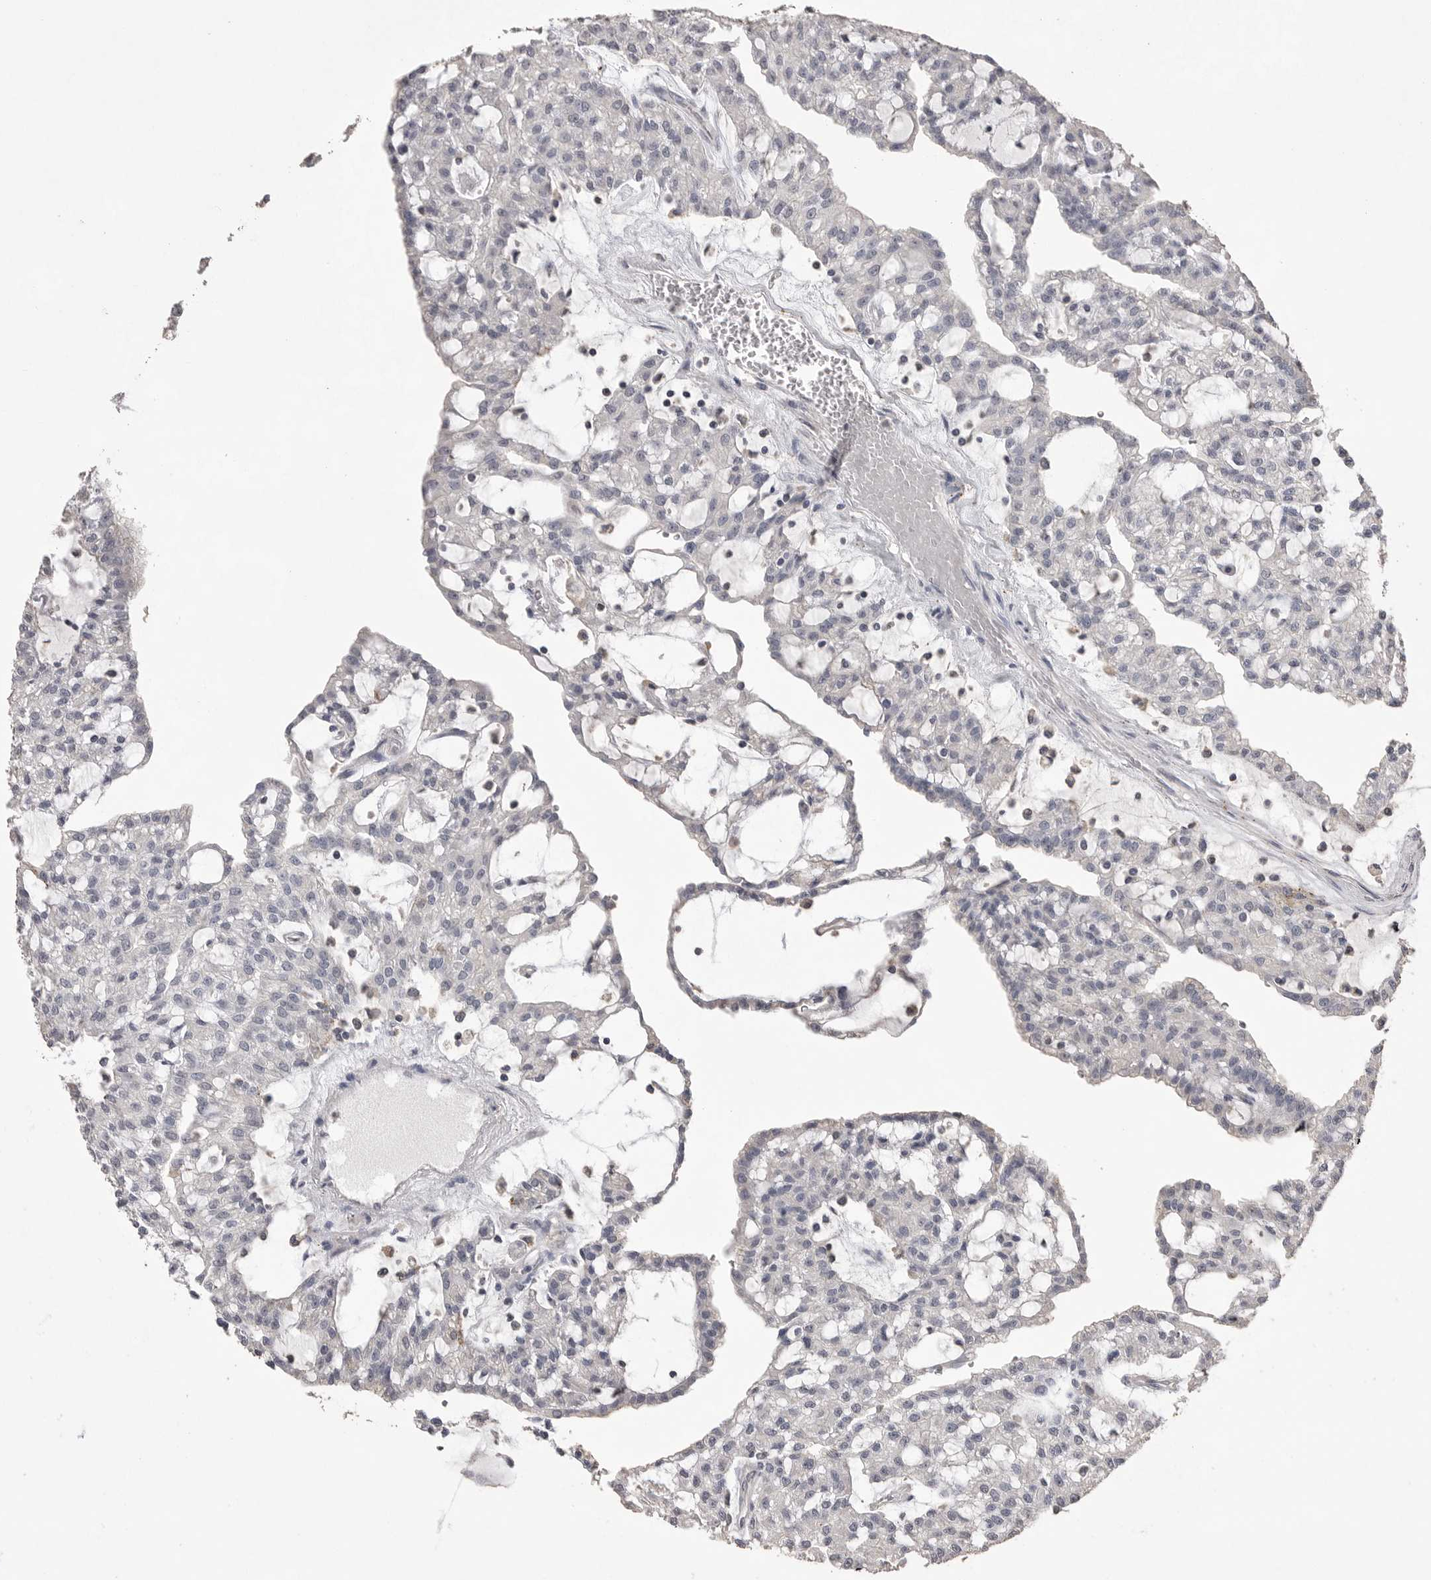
{"staining": {"intensity": "negative", "quantity": "none", "location": "none"}, "tissue": "renal cancer", "cell_type": "Tumor cells", "image_type": "cancer", "snomed": [{"axis": "morphology", "description": "Adenocarcinoma, NOS"}, {"axis": "topography", "description": "Kidney"}], "caption": "Tumor cells are negative for protein expression in human renal cancer (adenocarcinoma).", "gene": "MMP7", "patient": {"sex": "male", "age": 63}}